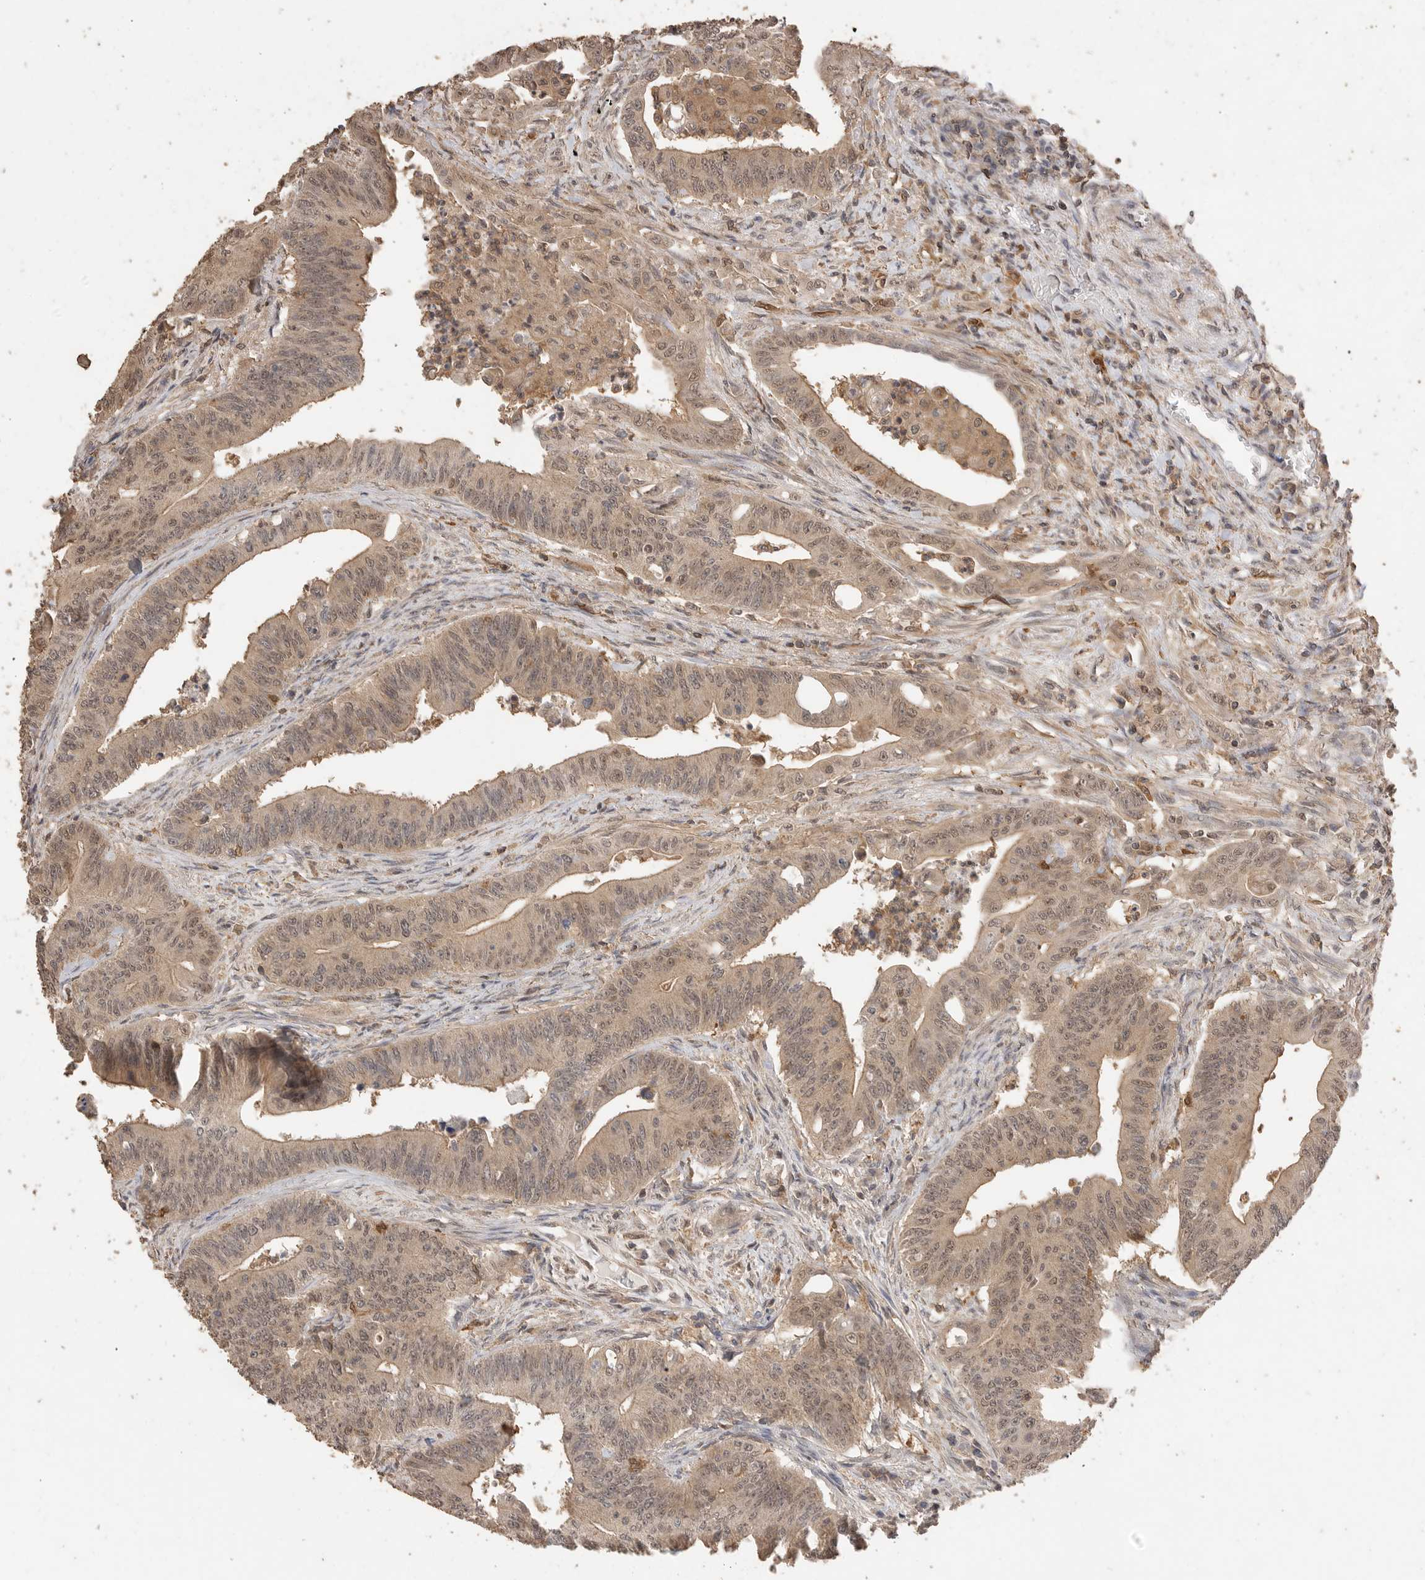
{"staining": {"intensity": "moderate", "quantity": ">75%", "location": "cytoplasmic/membranous,nuclear"}, "tissue": "colorectal cancer", "cell_type": "Tumor cells", "image_type": "cancer", "snomed": [{"axis": "morphology", "description": "Adenoma, NOS"}, {"axis": "morphology", "description": "Adenocarcinoma, NOS"}, {"axis": "topography", "description": "Colon"}], "caption": "A high-resolution photomicrograph shows IHC staining of colorectal cancer, which reveals moderate cytoplasmic/membranous and nuclear staining in about >75% of tumor cells.", "gene": "MAP2K1", "patient": {"sex": "male", "age": 79}}